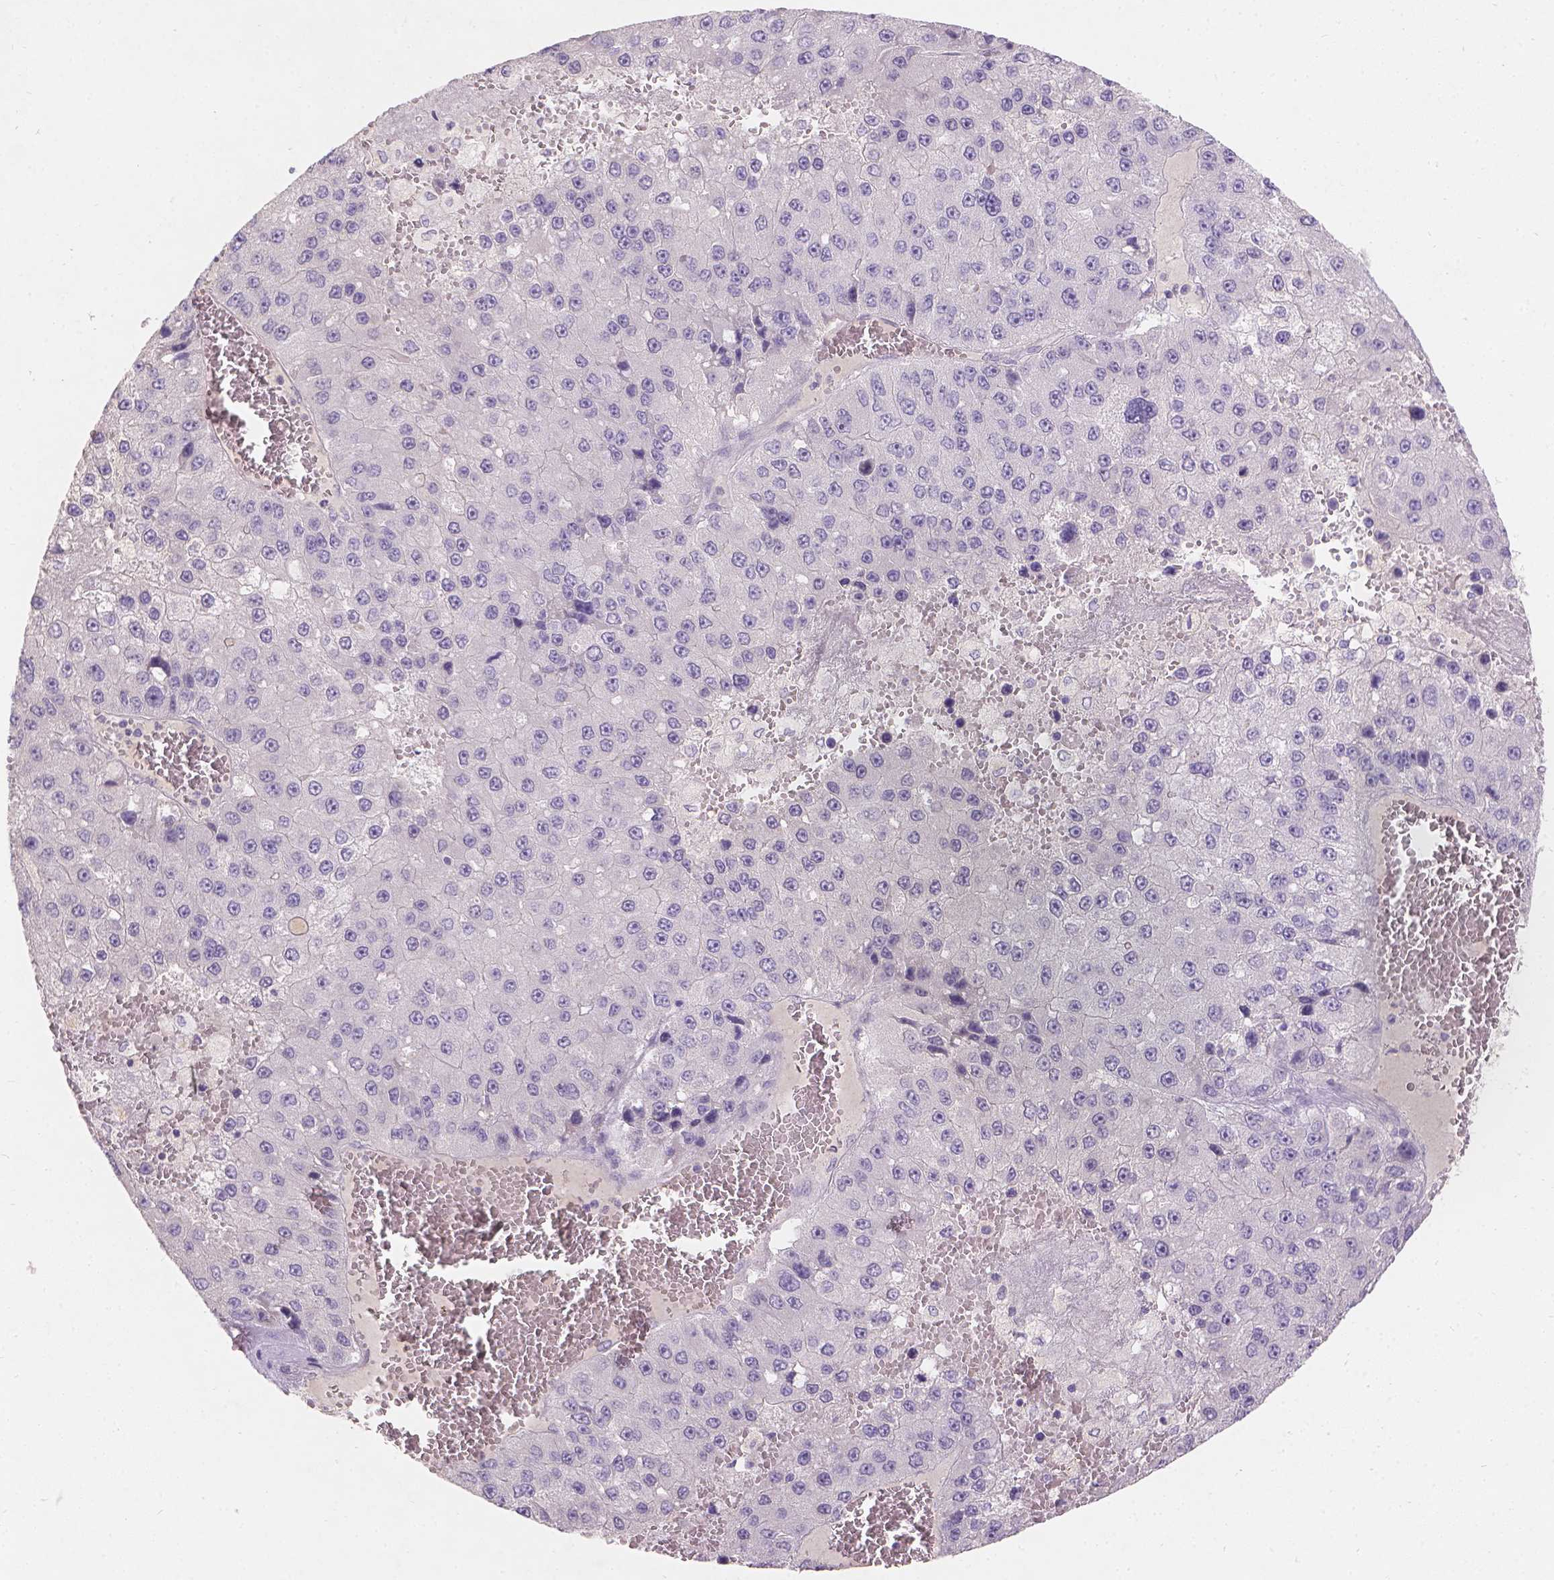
{"staining": {"intensity": "negative", "quantity": "none", "location": "none"}, "tissue": "liver cancer", "cell_type": "Tumor cells", "image_type": "cancer", "snomed": [{"axis": "morphology", "description": "Carcinoma, Hepatocellular, NOS"}, {"axis": "topography", "description": "Liver"}], "caption": "The micrograph displays no significant expression in tumor cells of liver cancer.", "gene": "DCAF4L1", "patient": {"sex": "female", "age": 73}}